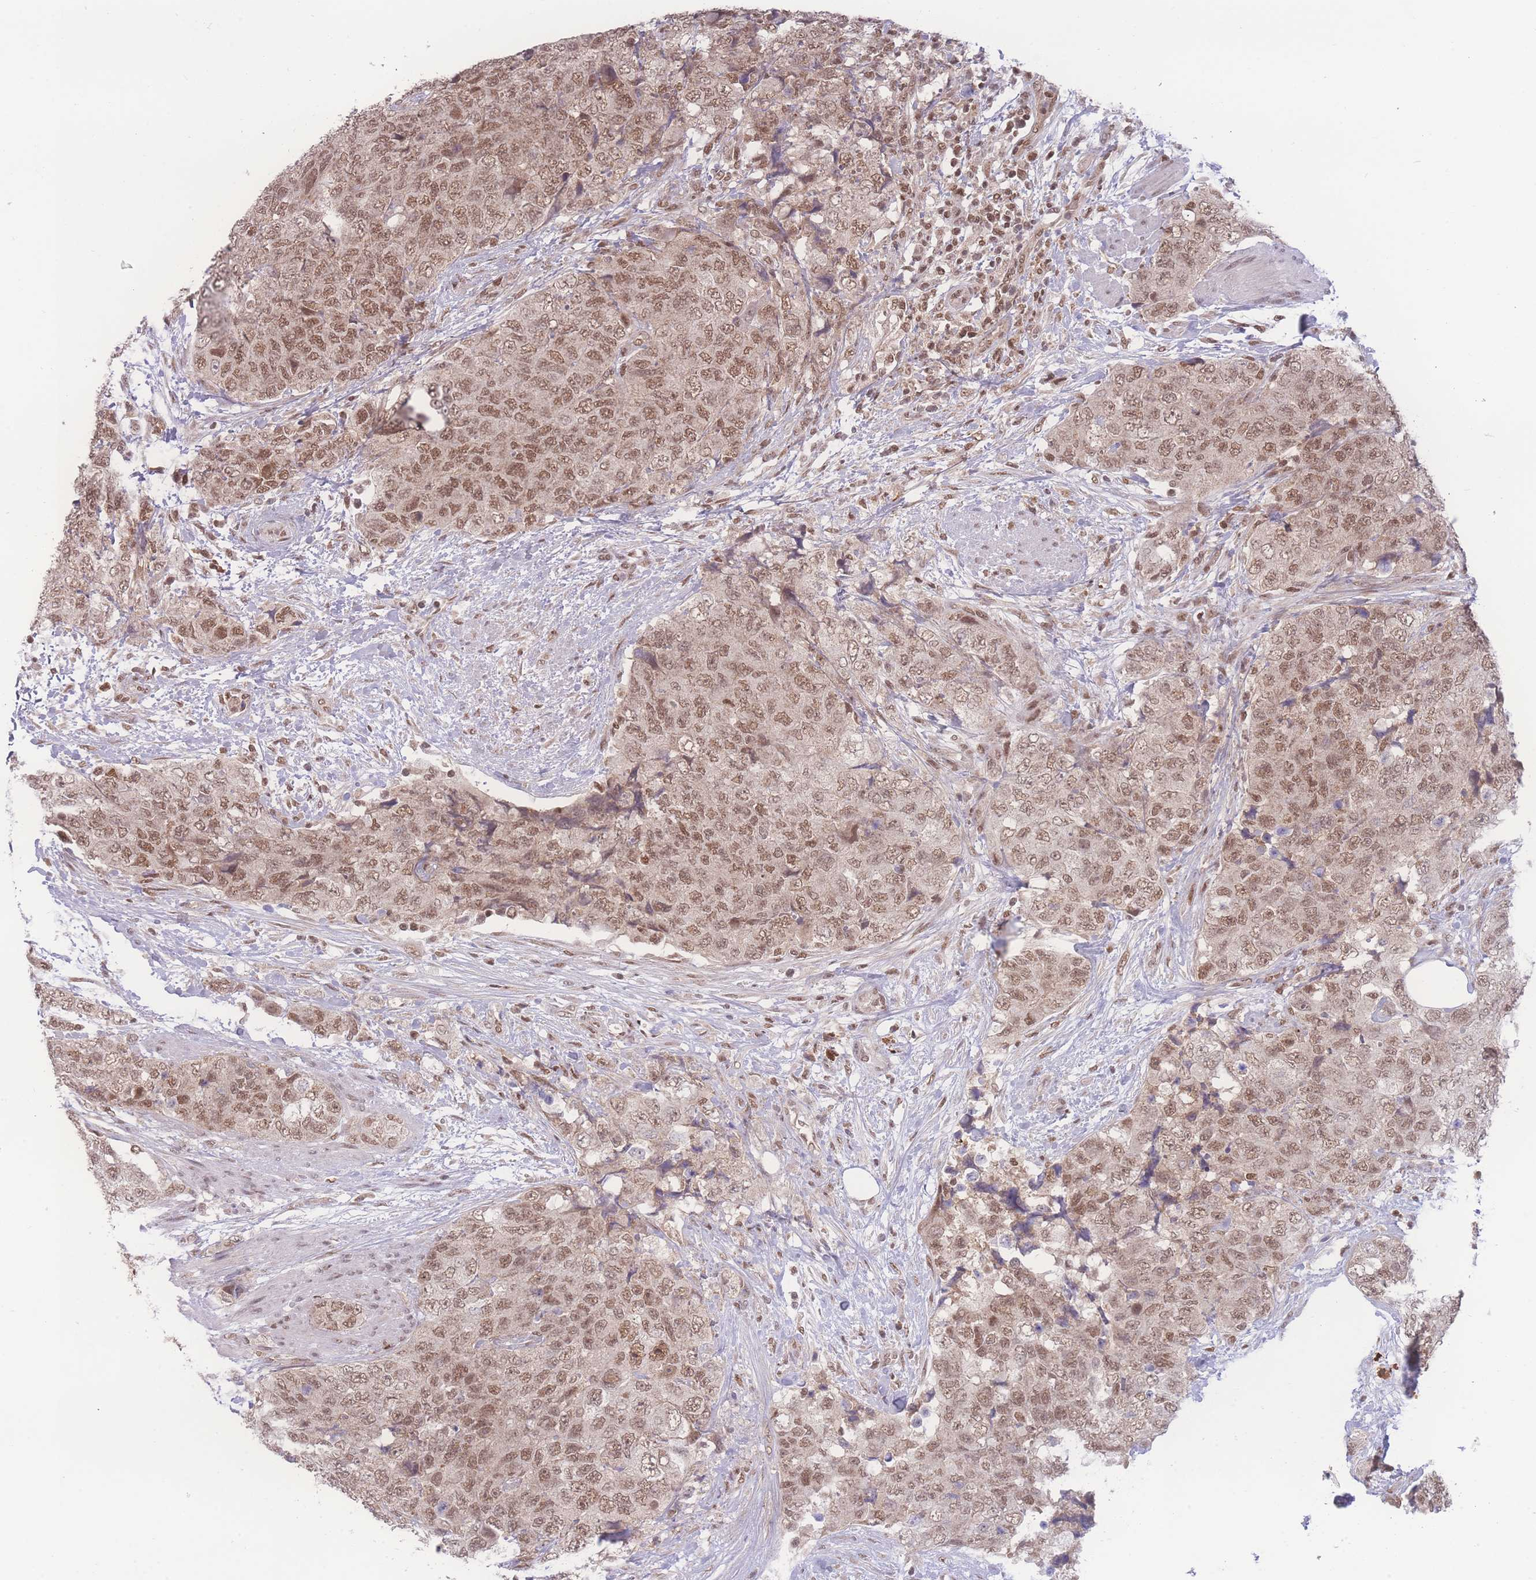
{"staining": {"intensity": "moderate", "quantity": ">75%", "location": "nuclear"}, "tissue": "urothelial cancer", "cell_type": "Tumor cells", "image_type": "cancer", "snomed": [{"axis": "morphology", "description": "Urothelial carcinoma, High grade"}, {"axis": "topography", "description": "Urinary bladder"}], "caption": "DAB immunohistochemical staining of urothelial carcinoma (high-grade) shows moderate nuclear protein staining in approximately >75% of tumor cells.", "gene": "RAVER1", "patient": {"sex": "female", "age": 78}}